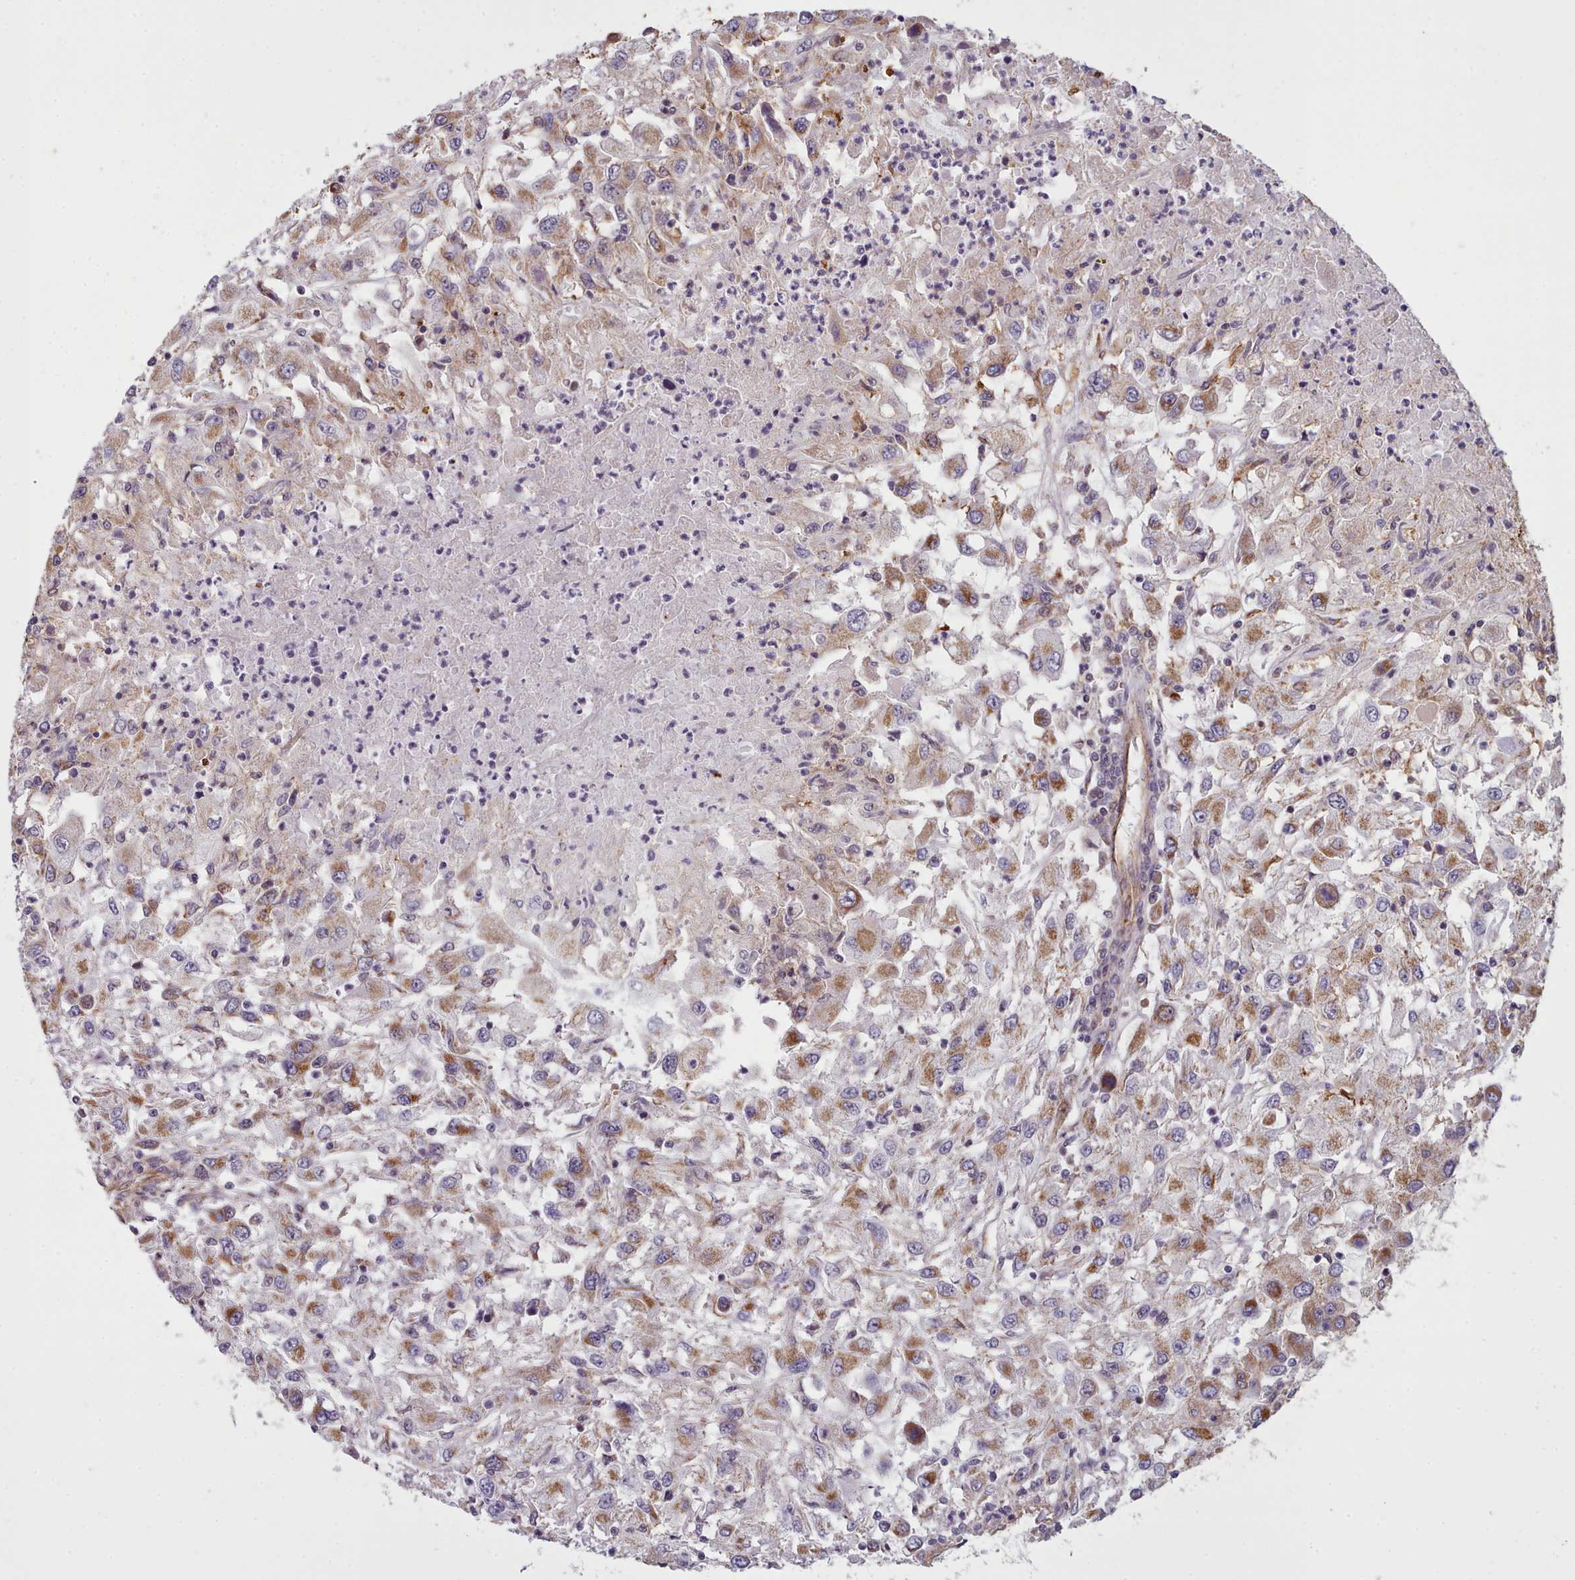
{"staining": {"intensity": "moderate", "quantity": ">75%", "location": "cytoplasmic/membranous"}, "tissue": "renal cancer", "cell_type": "Tumor cells", "image_type": "cancer", "snomed": [{"axis": "morphology", "description": "Adenocarcinoma, NOS"}, {"axis": "topography", "description": "Kidney"}], "caption": "IHC (DAB) staining of human renal adenocarcinoma demonstrates moderate cytoplasmic/membranous protein expression in about >75% of tumor cells.", "gene": "MRPL46", "patient": {"sex": "female", "age": 67}}